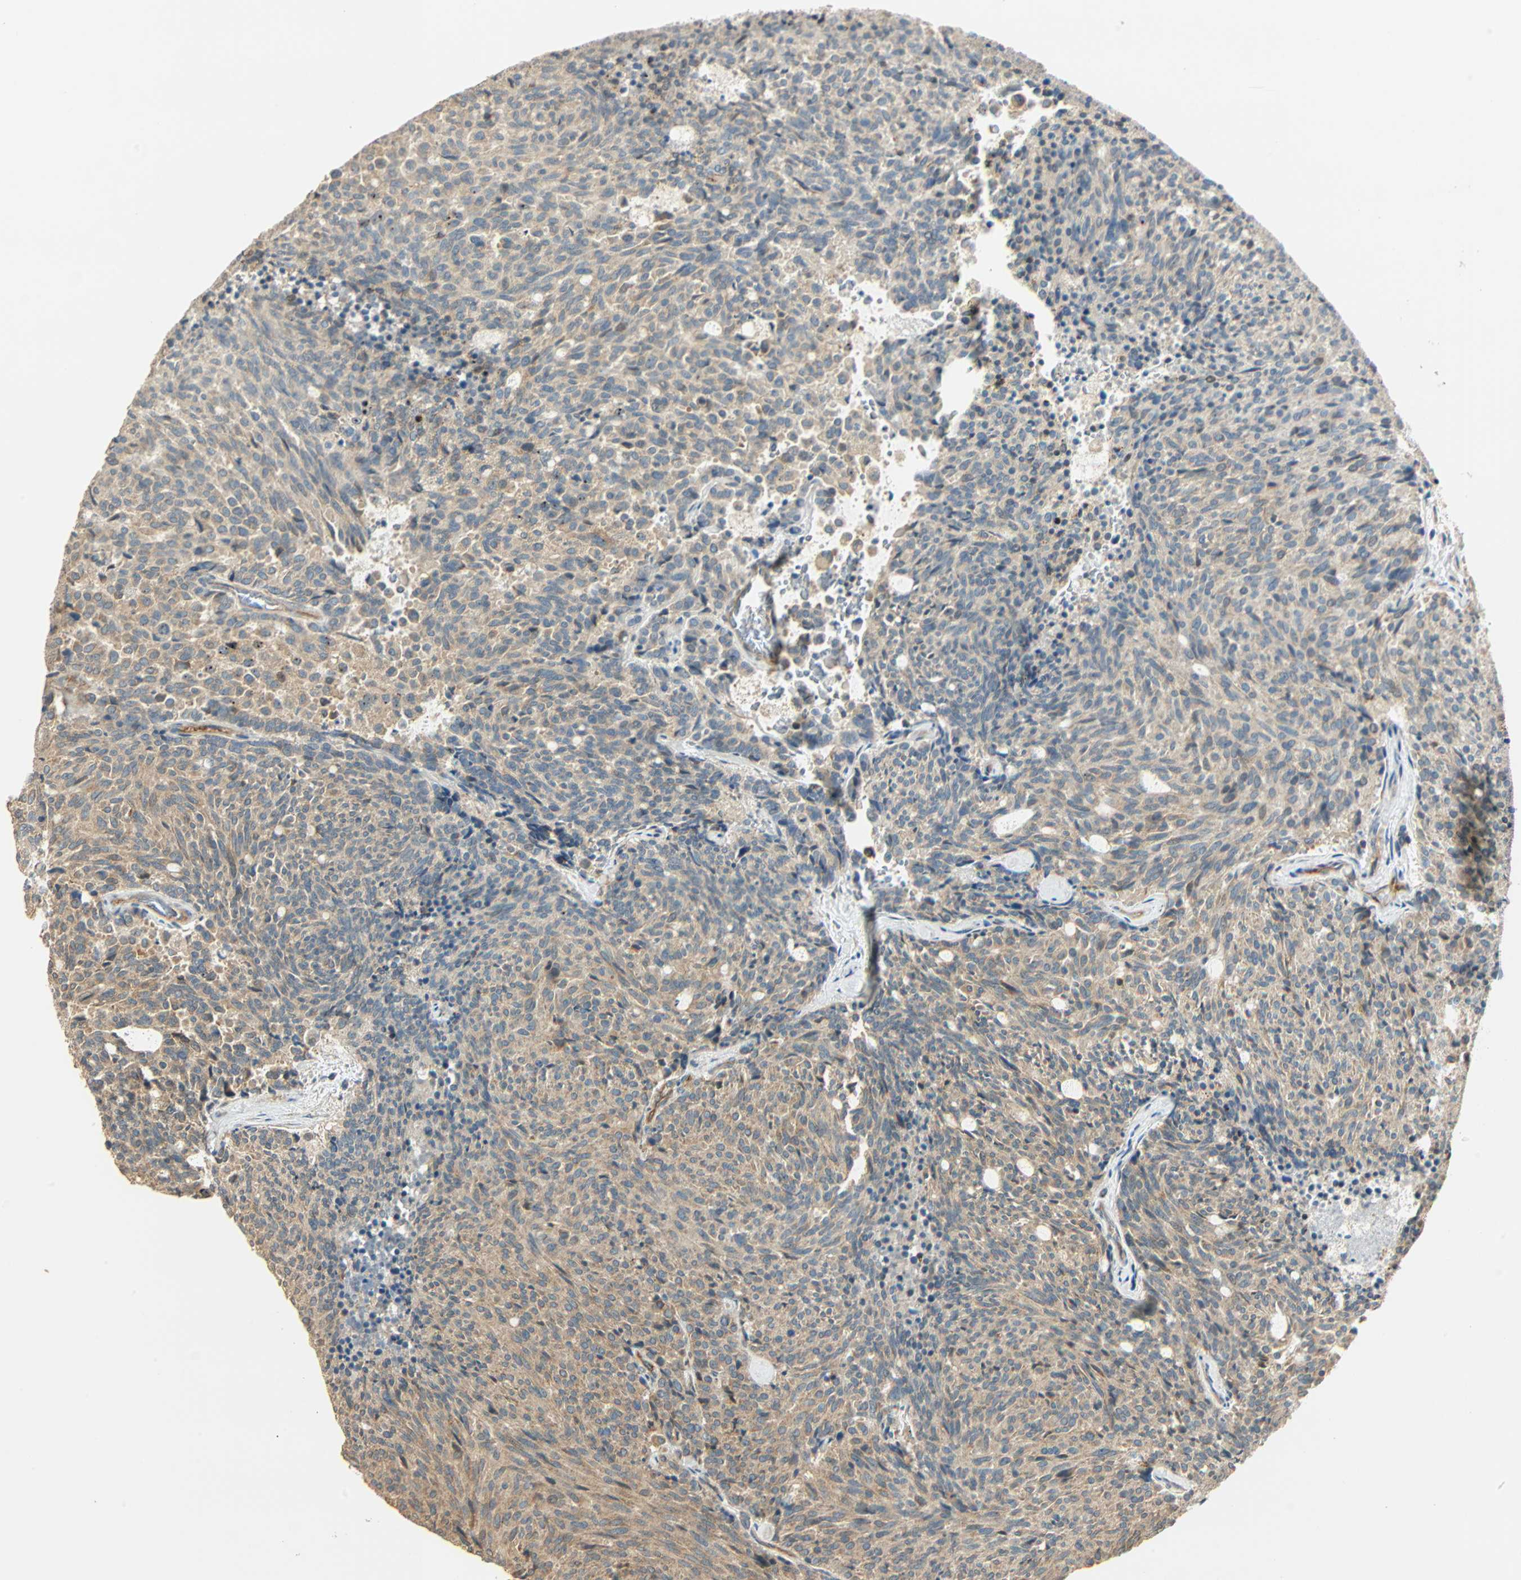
{"staining": {"intensity": "weak", "quantity": ">75%", "location": "cytoplasmic/membranous"}, "tissue": "carcinoid", "cell_type": "Tumor cells", "image_type": "cancer", "snomed": [{"axis": "morphology", "description": "Carcinoid, malignant, NOS"}, {"axis": "topography", "description": "Pancreas"}], "caption": "Approximately >75% of tumor cells in human carcinoid show weak cytoplasmic/membranous protein positivity as visualized by brown immunohistochemical staining.", "gene": "GALK1", "patient": {"sex": "female", "age": 54}}